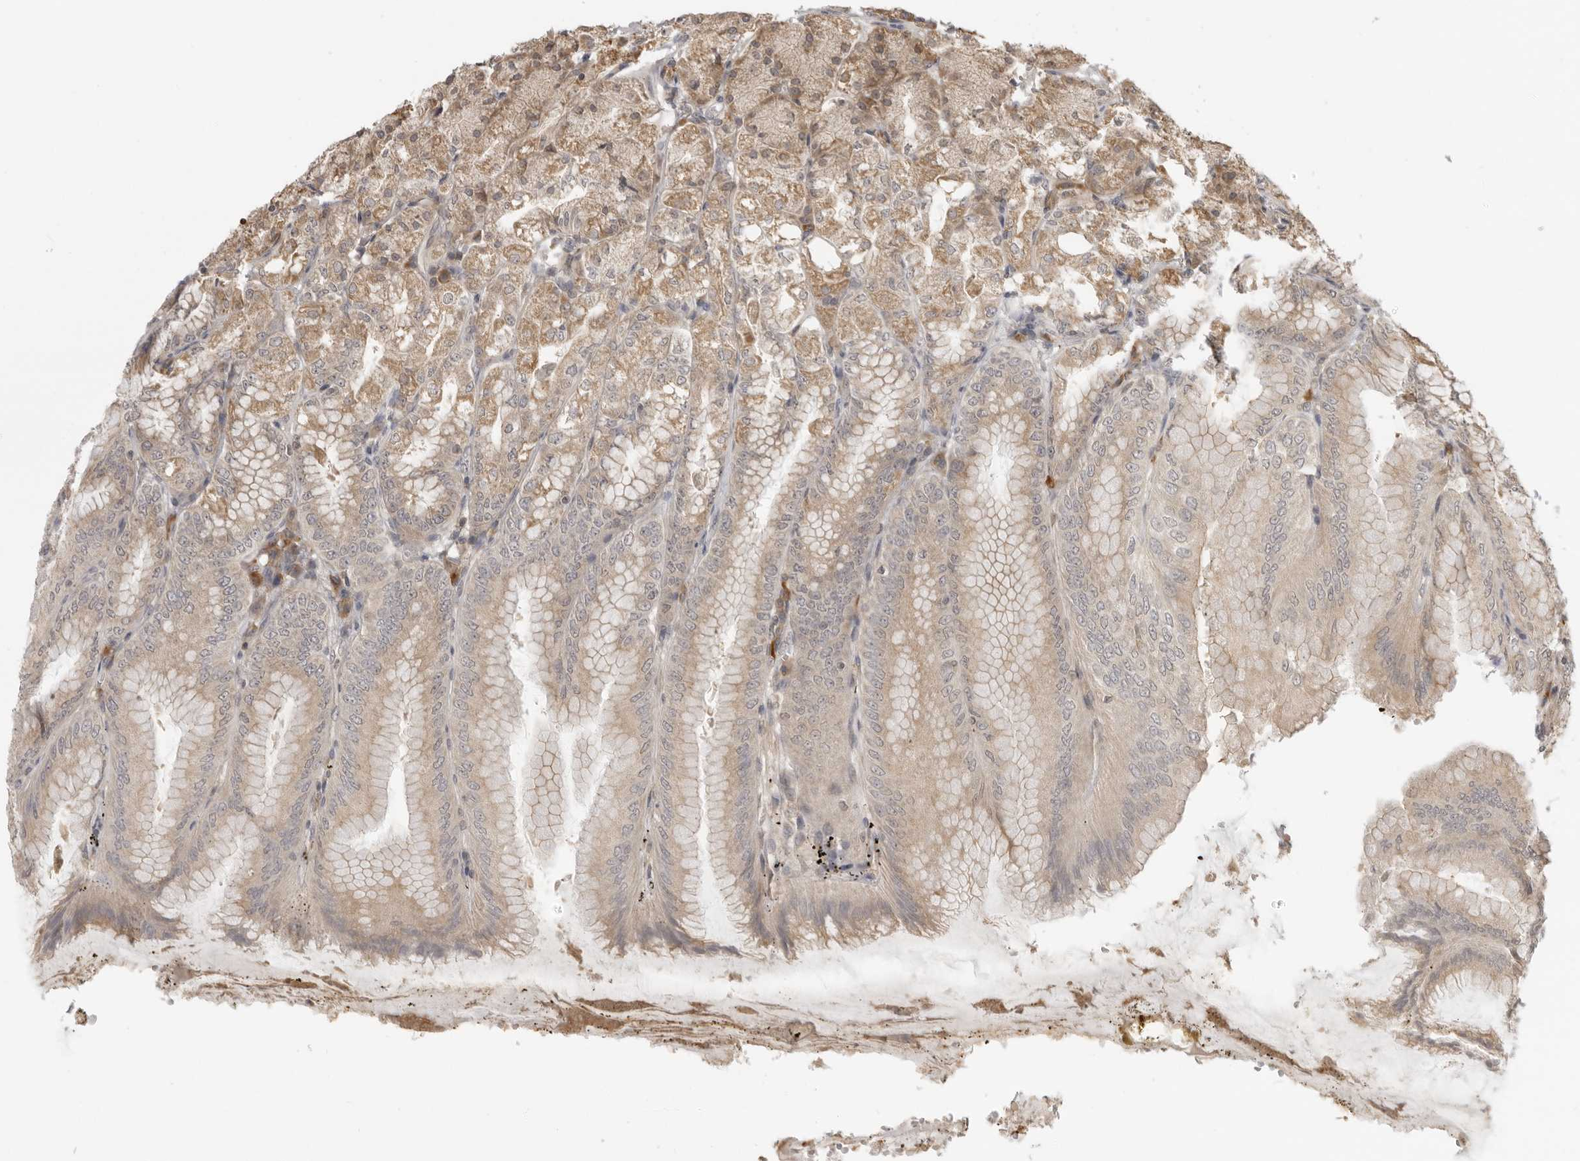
{"staining": {"intensity": "moderate", "quantity": ">75%", "location": "cytoplasmic/membranous"}, "tissue": "stomach", "cell_type": "Glandular cells", "image_type": "normal", "snomed": [{"axis": "morphology", "description": "Normal tissue, NOS"}, {"axis": "topography", "description": "Stomach, lower"}], "caption": "This histopathology image reveals benign stomach stained with immunohistochemistry (IHC) to label a protein in brown. The cytoplasmic/membranous of glandular cells show moderate positivity for the protein. Nuclei are counter-stained blue.", "gene": "PRRC2A", "patient": {"sex": "male", "age": 71}}